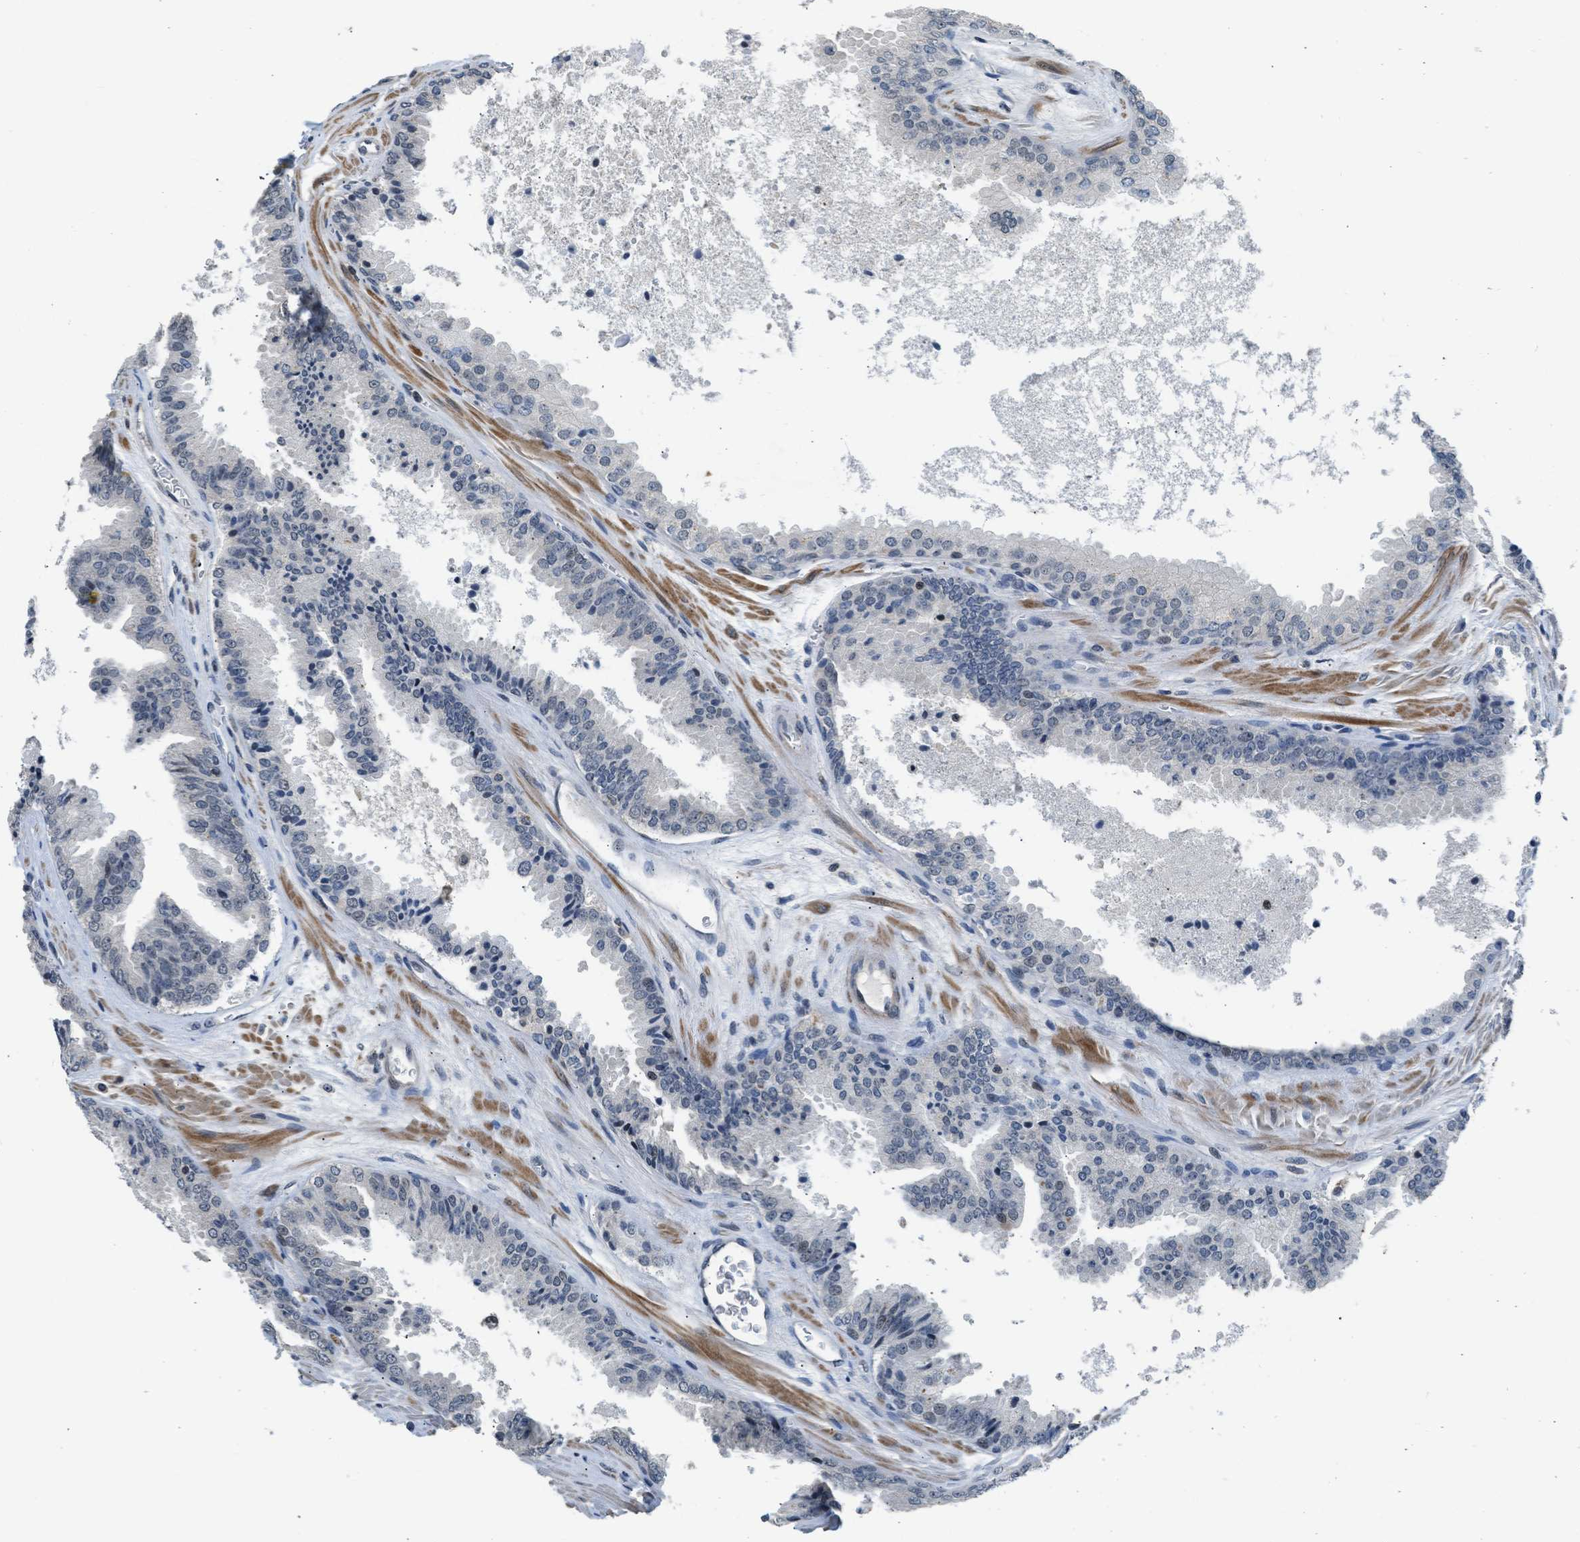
{"staining": {"intensity": "negative", "quantity": "none", "location": "none"}, "tissue": "prostate cancer", "cell_type": "Tumor cells", "image_type": "cancer", "snomed": [{"axis": "morphology", "description": "Adenocarcinoma, High grade"}, {"axis": "topography", "description": "Prostate"}], "caption": "This photomicrograph is of prostate cancer (adenocarcinoma (high-grade)) stained with IHC to label a protein in brown with the nuclei are counter-stained blue. There is no staining in tumor cells.", "gene": "TTBK2", "patient": {"sex": "male", "age": 65}}